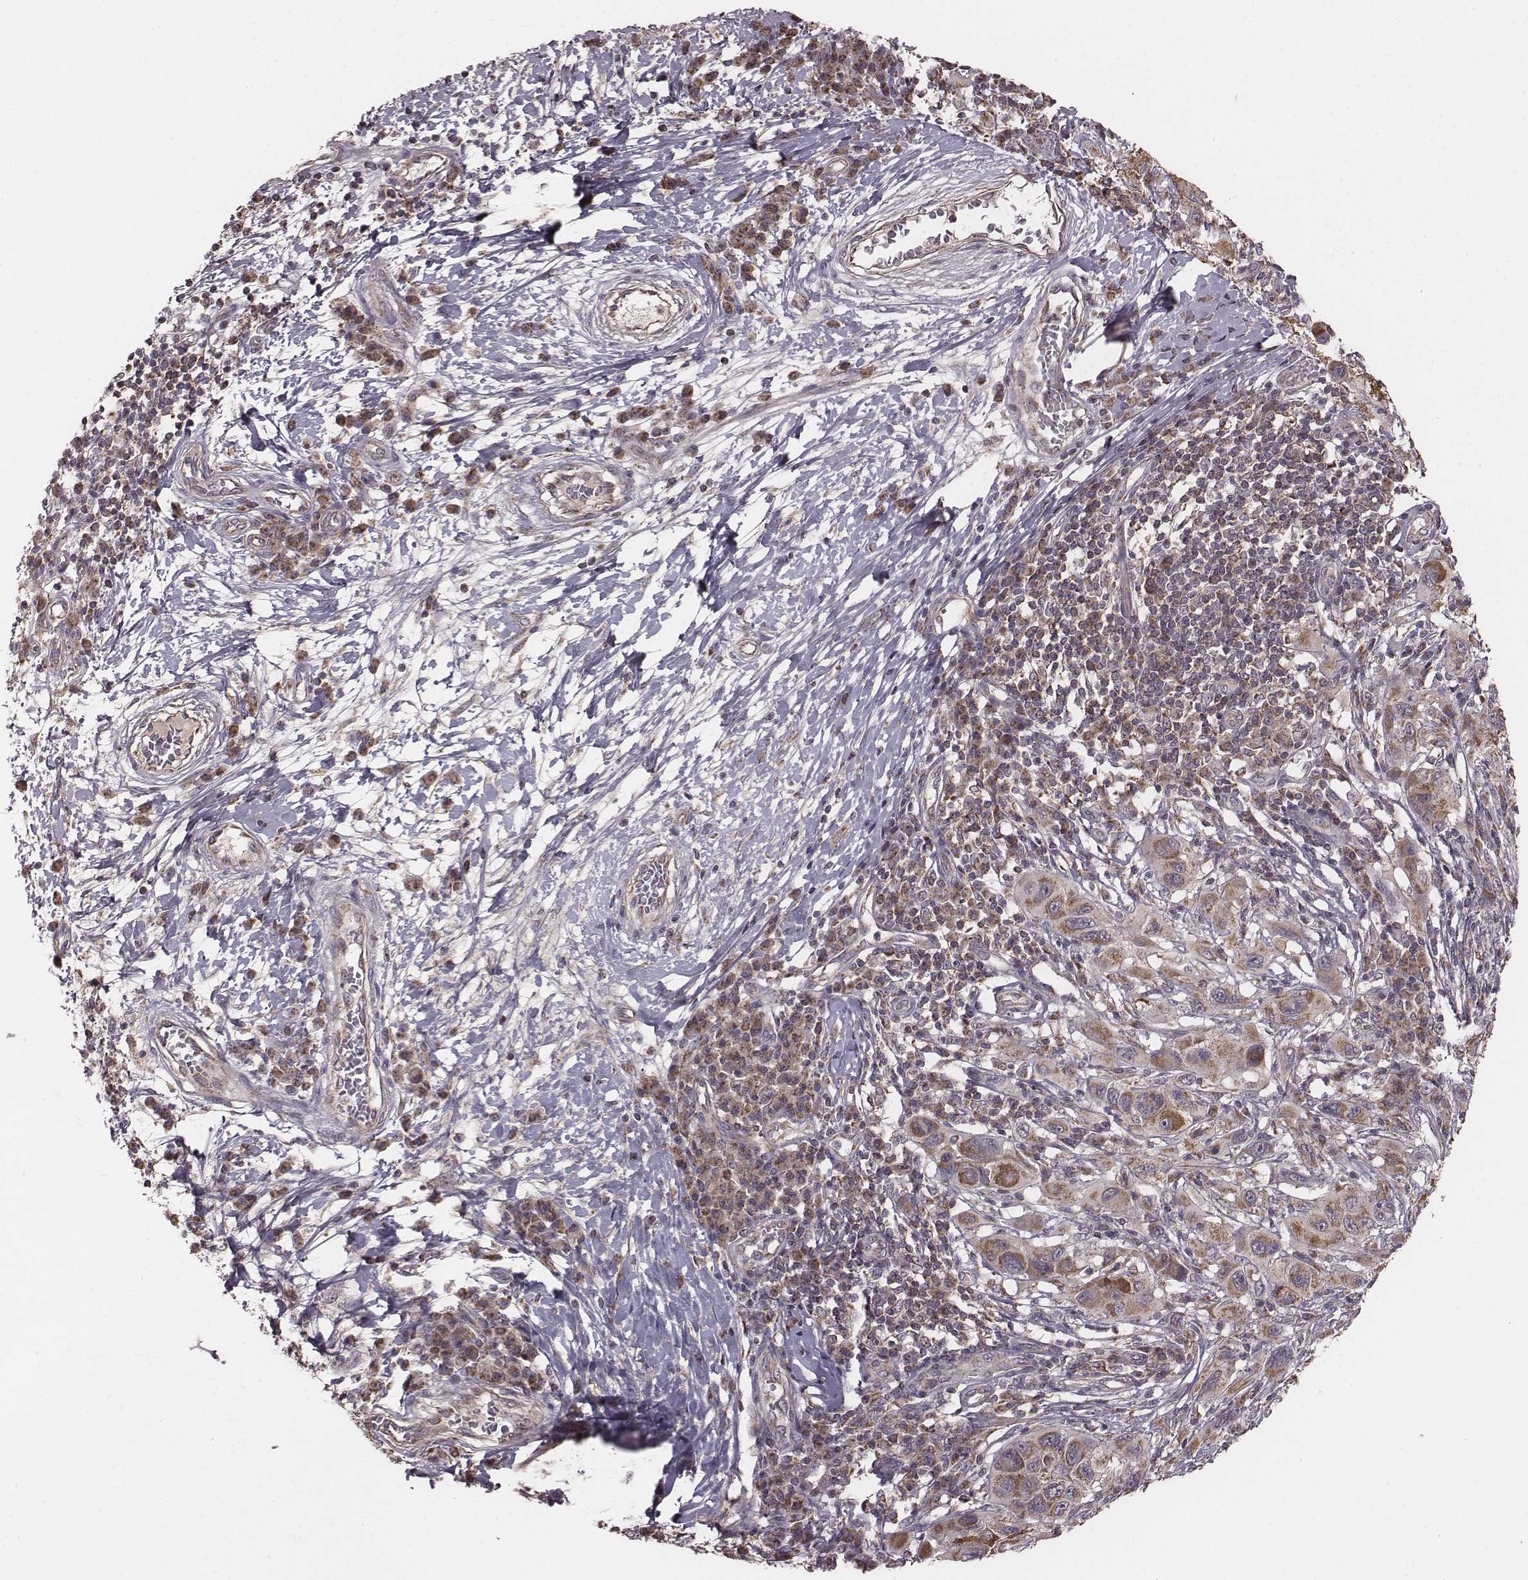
{"staining": {"intensity": "moderate", "quantity": ">75%", "location": "cytoplasmic/membranous"}, "tissue": "melanoma", "cell_type": "Tumor cells", "image_type": "cancer", "snomed": [{"axis": "morphology", "description": "Malignant melanoma, NOS"}, {"axis": "topography", "description": "Skin"}], "caption": "A photomicrograph showing moderate cytoplasmic/membranous expression in about >75% of tumor cells in melanoma, as visualized by brown immunohistochemical staining.", "gene": "PDCD2L", "patient": {"sex": "male", "age": 53}}